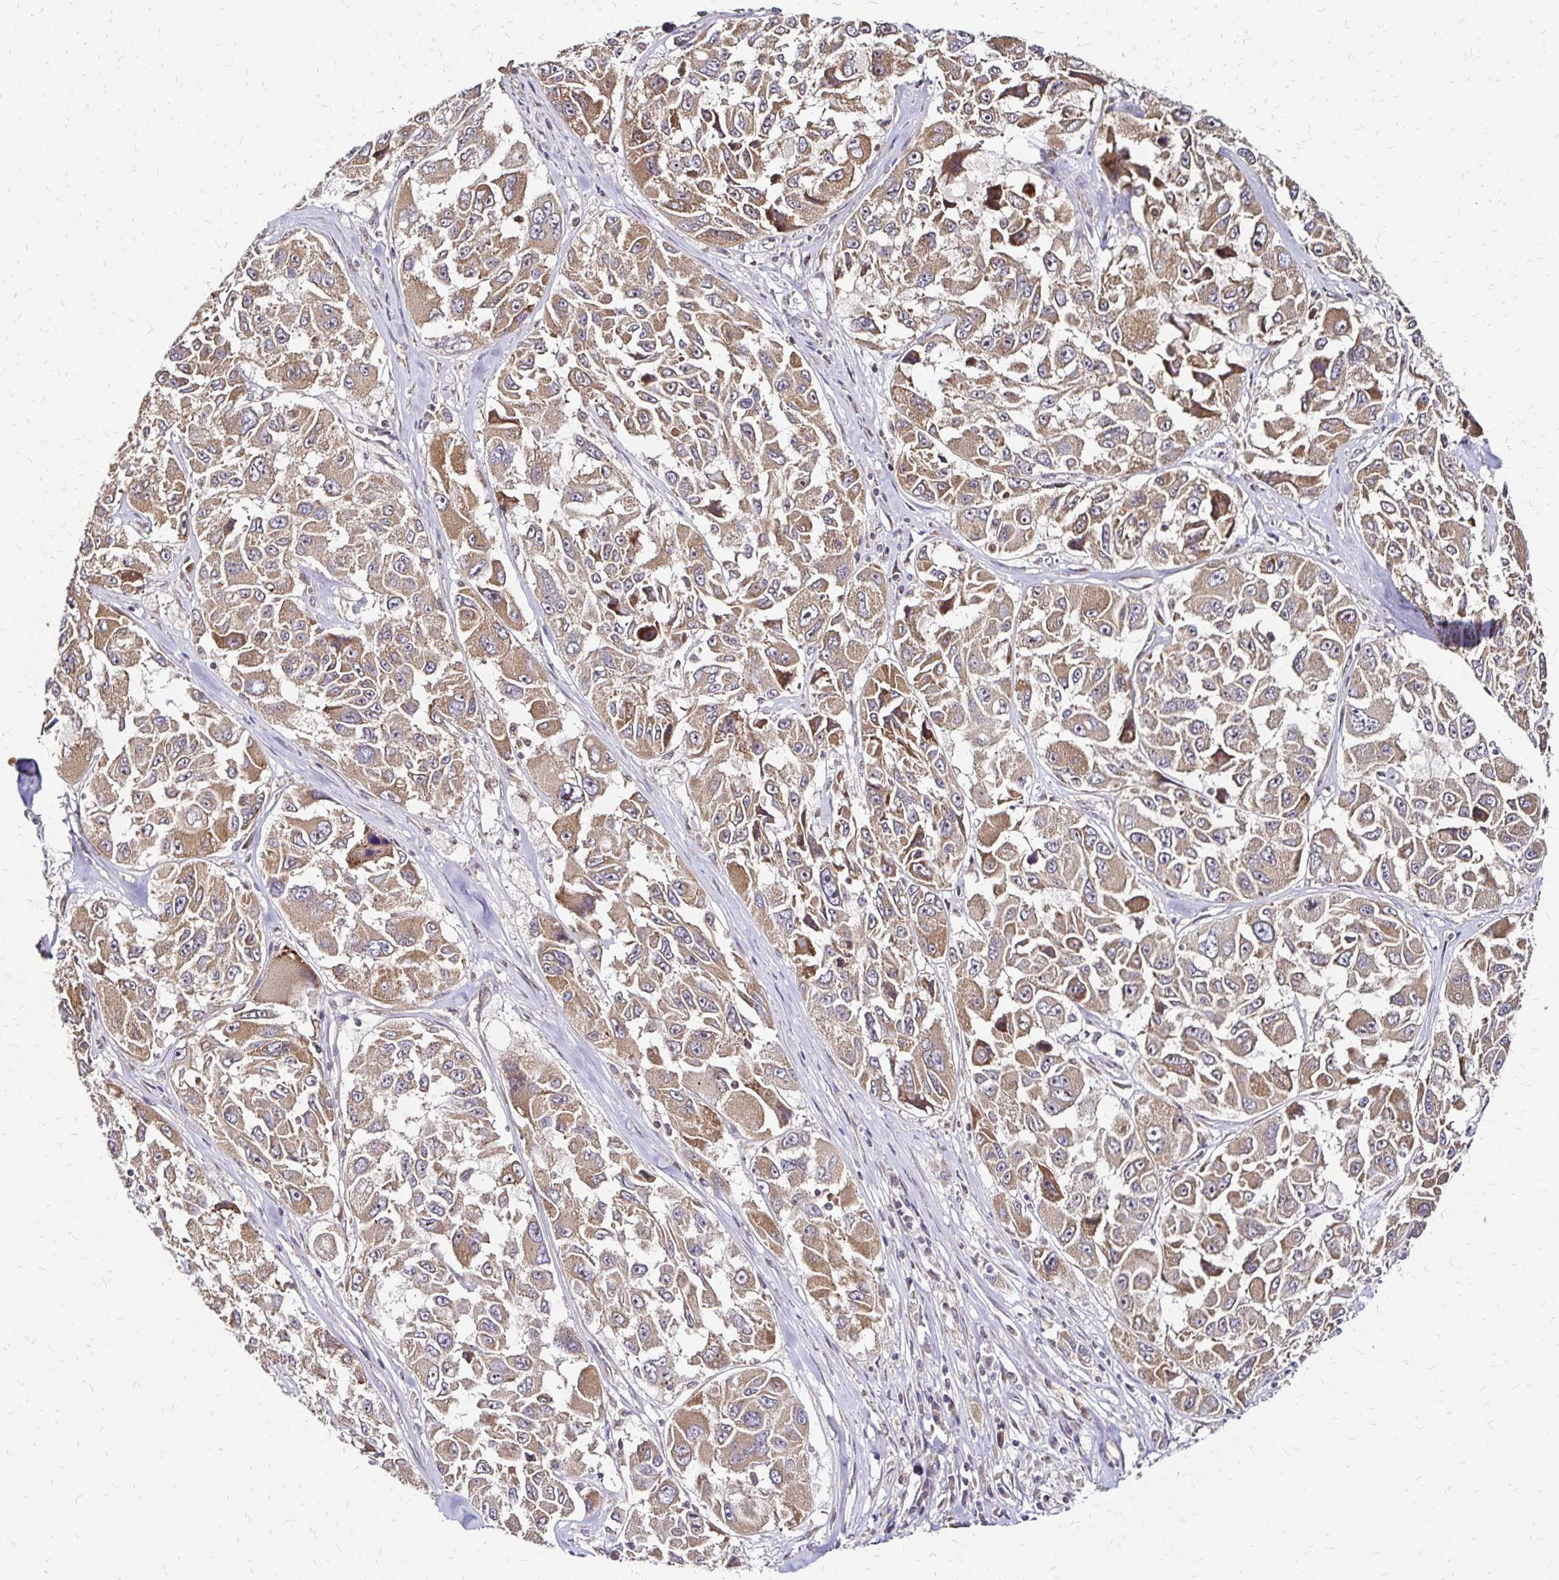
{"staining": {"intensity": "moderate", "quantity": ">75%", "location": "cytoplasmic/membranous"}, "tissue": "melanoma", "cell_type": "Tumor cells", "image_type": "cancer", "snomed": [{"axis": "morphology", "description": "Malignant melanoma, NOS"}, {"axis": "topography", "description": "Skin"}], "caption": "Melanoma tissue exhibits moderate cytoplasmic/membranous expression in about >75% of tumor cells, visualized by immunohistochemistry.", "gene": "ZW10", "patient": {"sex": "female", "age": 66}}